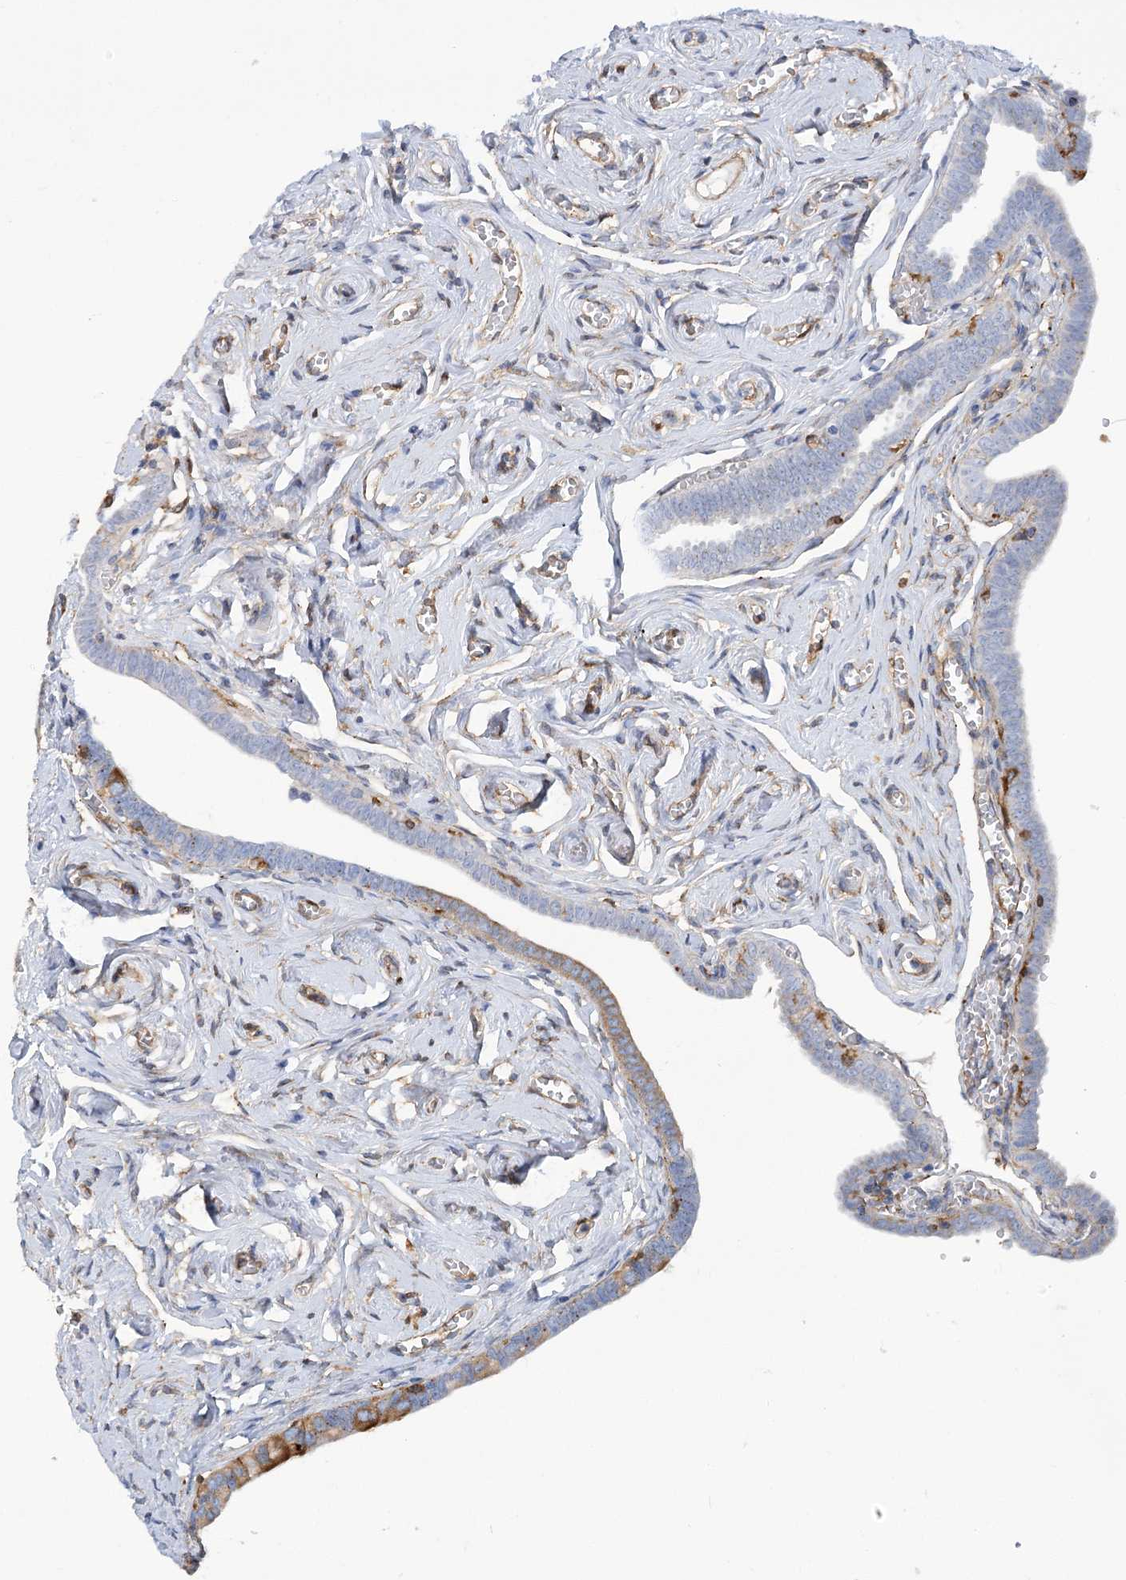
{"staining": {"intensity": "moderate", "quantity": "25%-75%", "location": "cytoplasmic/membranous"}, "tissue": "fallopian tube", "cell_type": "Glandular cells", "image_type": "normal", "snomed": [{"axis": "morphology", "description": "Normal tissue, NOS"}, {"axis": "topography", "description": "Fallopian tube"}], "caption": "This photomicrograph displays IHC staining of normal human fallopian tube, with medium moderate cytoplasmic/membranous positivity in approximately 25%-75% of glandular cells.", "gene": "GUSB", "patient": {"sex": "female", "age": 71}}